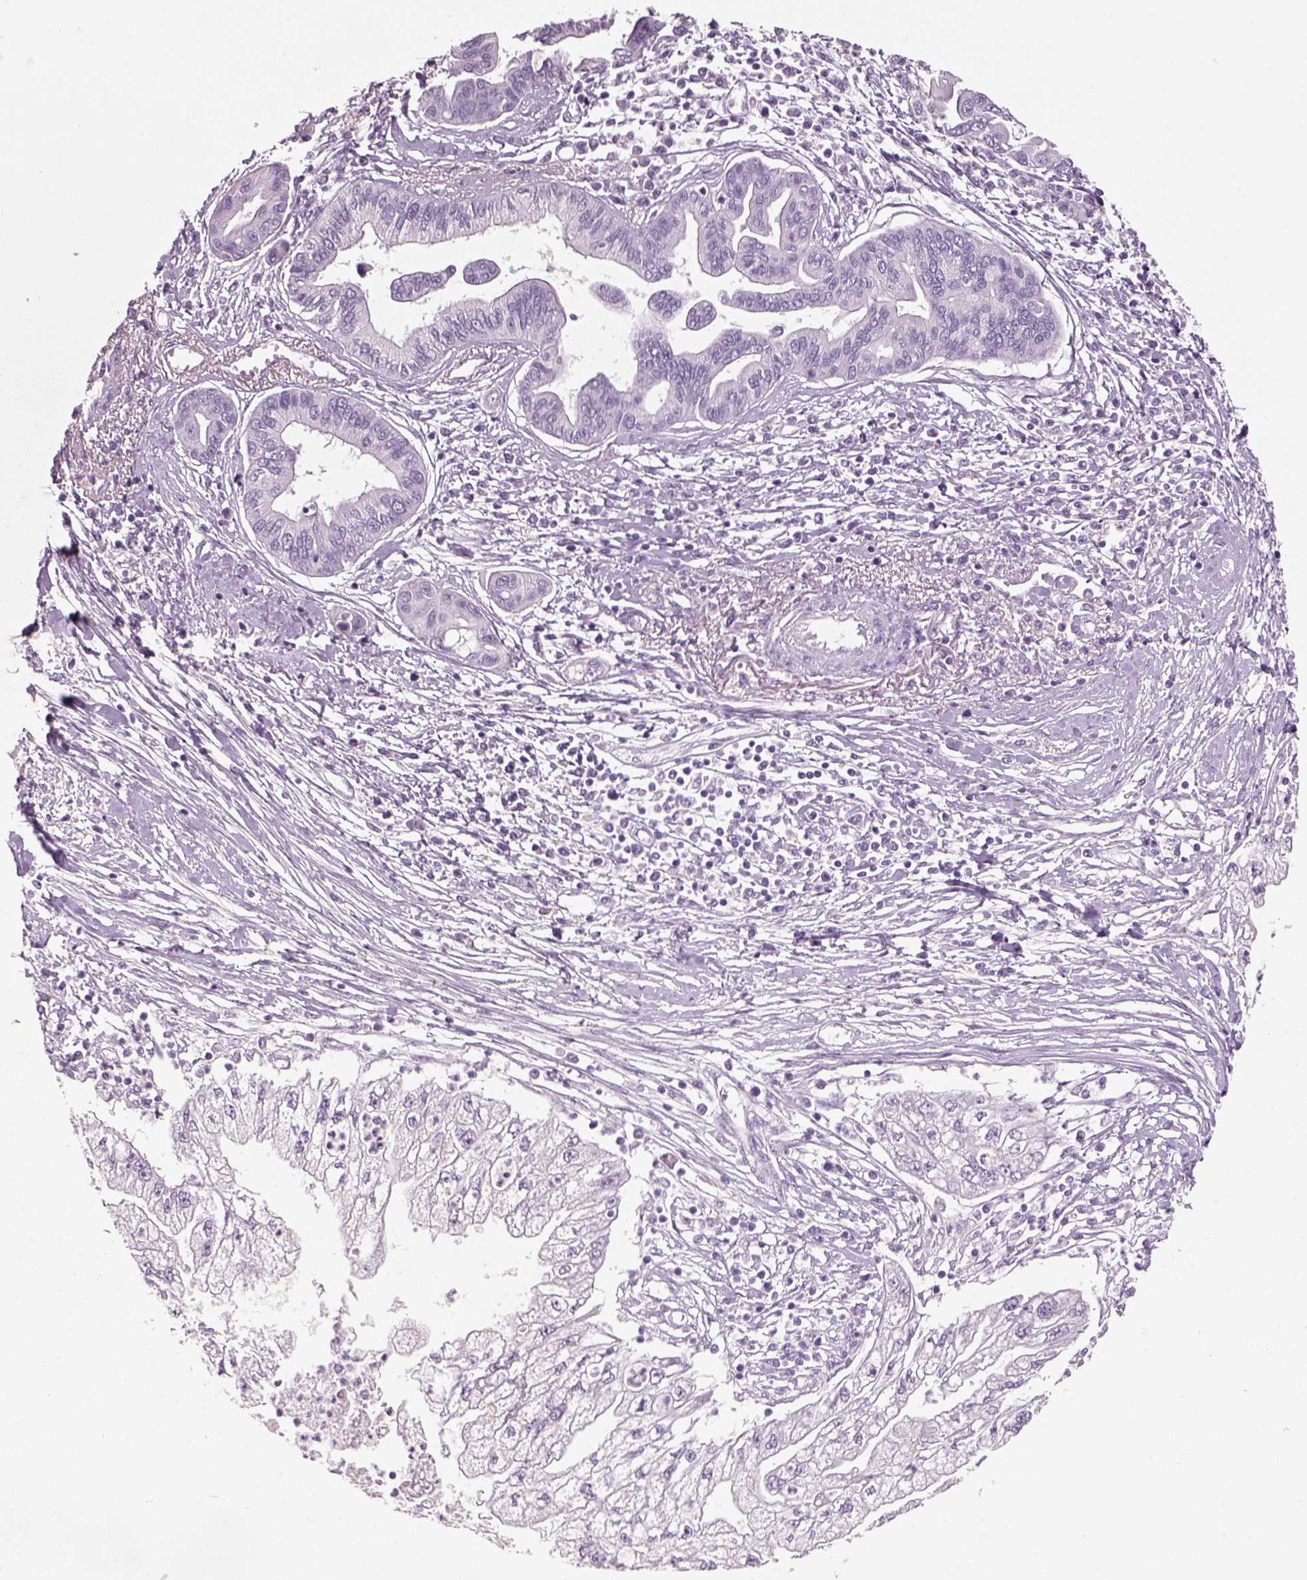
{"staining": {"intensity": "negative", "quantity": "none", "location": "none"}, "tissue": "pancreatic cancer", "cell_type": "Tumor cells", "image_type": "cancer", "snomed": [{"axis": "morphology", "description": "Adenocarcinoma, NOS"}, {"axis": "topography", "description": "Pancreas"}], "caption": "The histopathology image reveals no staining of tumor cells in adenocarcinoma (pancreatic).", "gene": "SLC6A2", "patient": {"sex": "male", "age": 70}}